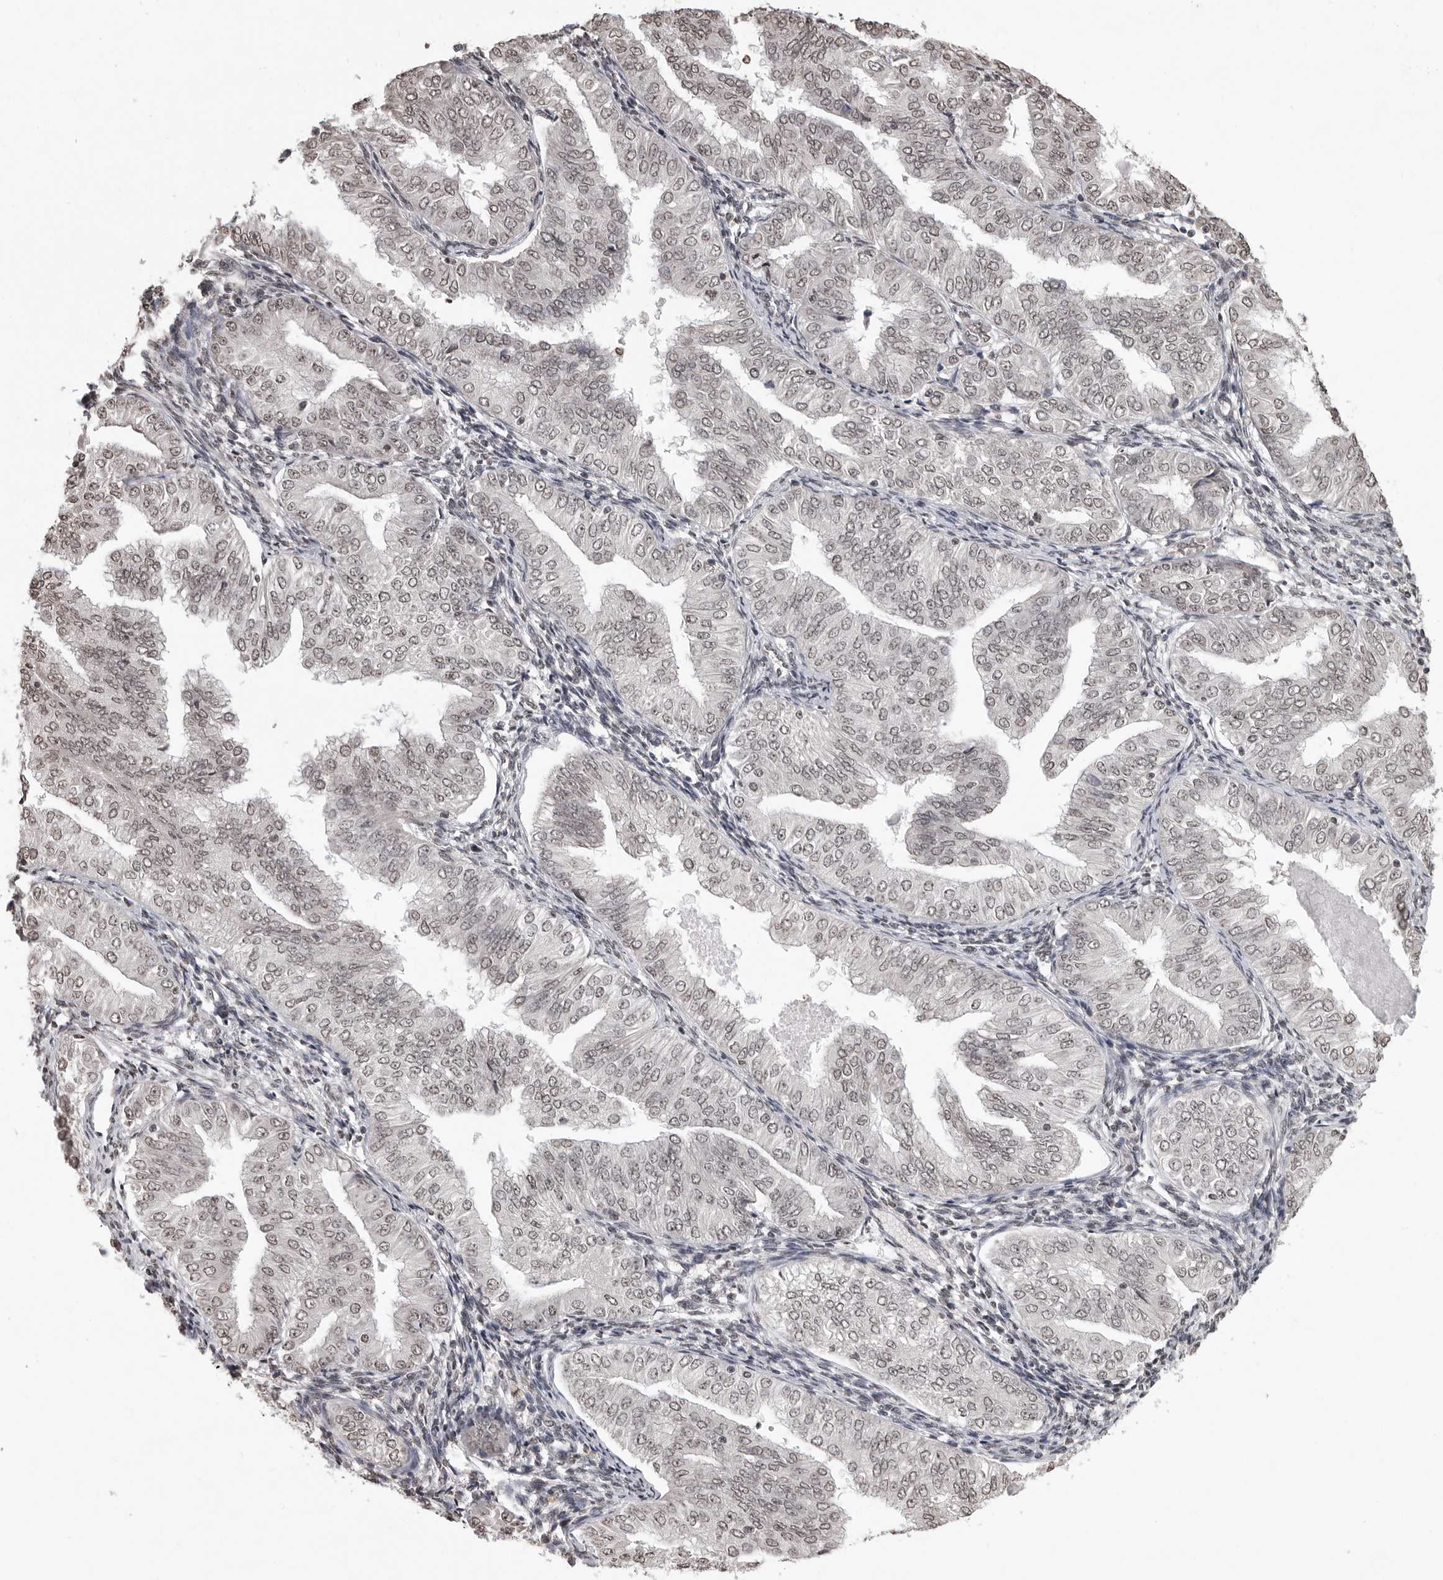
{"staining": {"intensity": "weak", "quantity": "<25%", "location": "nuclear"}, "tissue": "endometrial cancer", "cell_type": "Tumor cells", "image_type": "cancer", "snomed": [{"axis": "morphology", "description": "Normal tissue, NOS"}, {"axis": "morphology", "description": "Adenocarcinoma, NOS"}, {"axis": "topography", "description": "Endometrium"}], "caption": "Endometrial cancer stained for a protein using immunohistochemistry displays no positivity tumor cells.", "gene": "WDR45", "patient": {"sex": "female", "age": 53}}